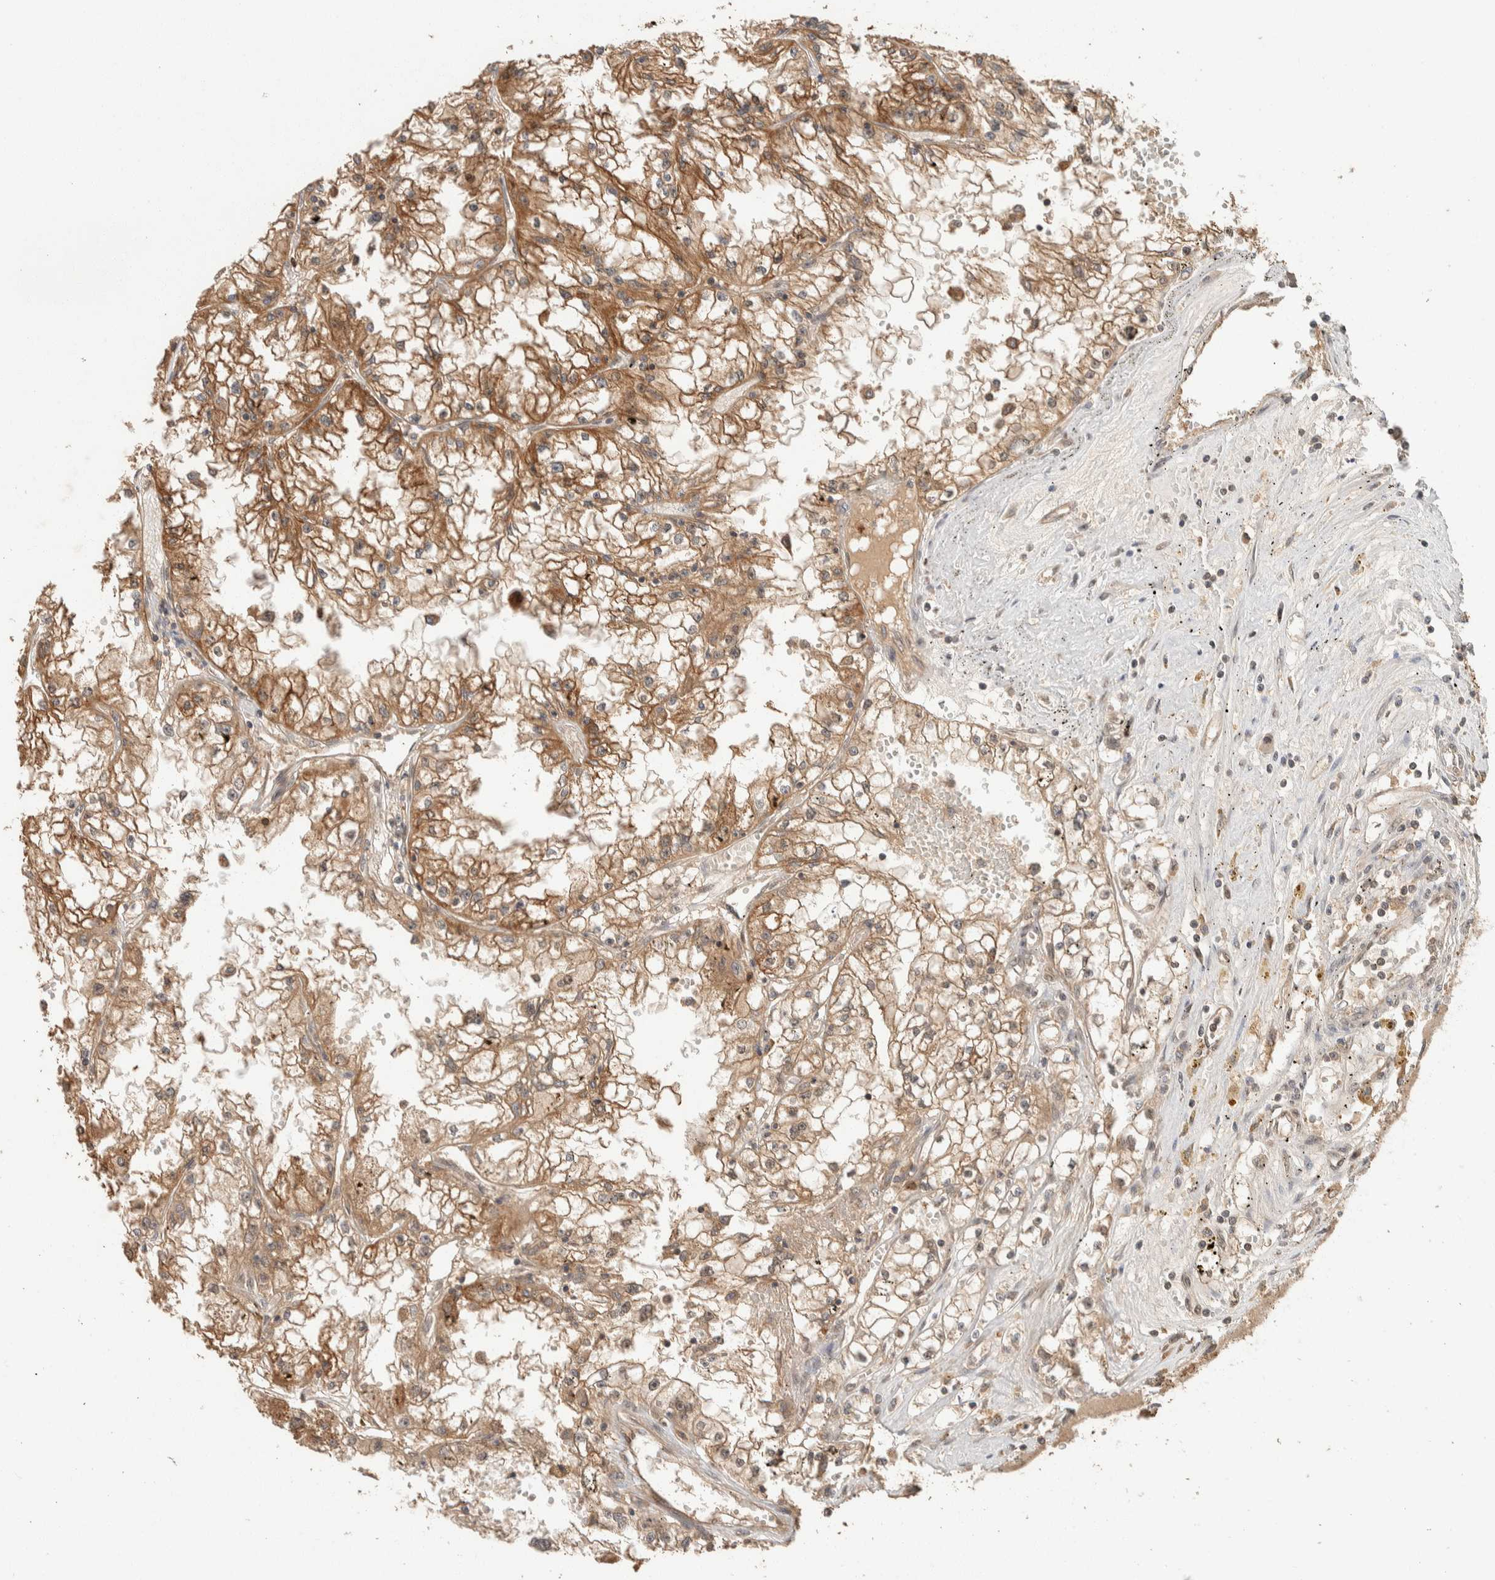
{"staining": {"intensity": "moderate", "quantity": ">75%", "location": "cytoplasmic/membranous"}, "tissue": "renal cancer", "cell_type": "Tumor cells", "image_type": "cancer", "snomed": [{"axis": "morphology", "description": "Adenocarcinoma, NOS"}, {"axis": "topography", "description": "Kidney"}], "caption": "Renal cancer (adenocarcinoma) stained with a brown dye reveals moderate cytoplasmic/membranous positive expression in approximately >75% of tumor cells.", "gene": "ZNF567", "patient": {"sex": "male", "age": 56}}